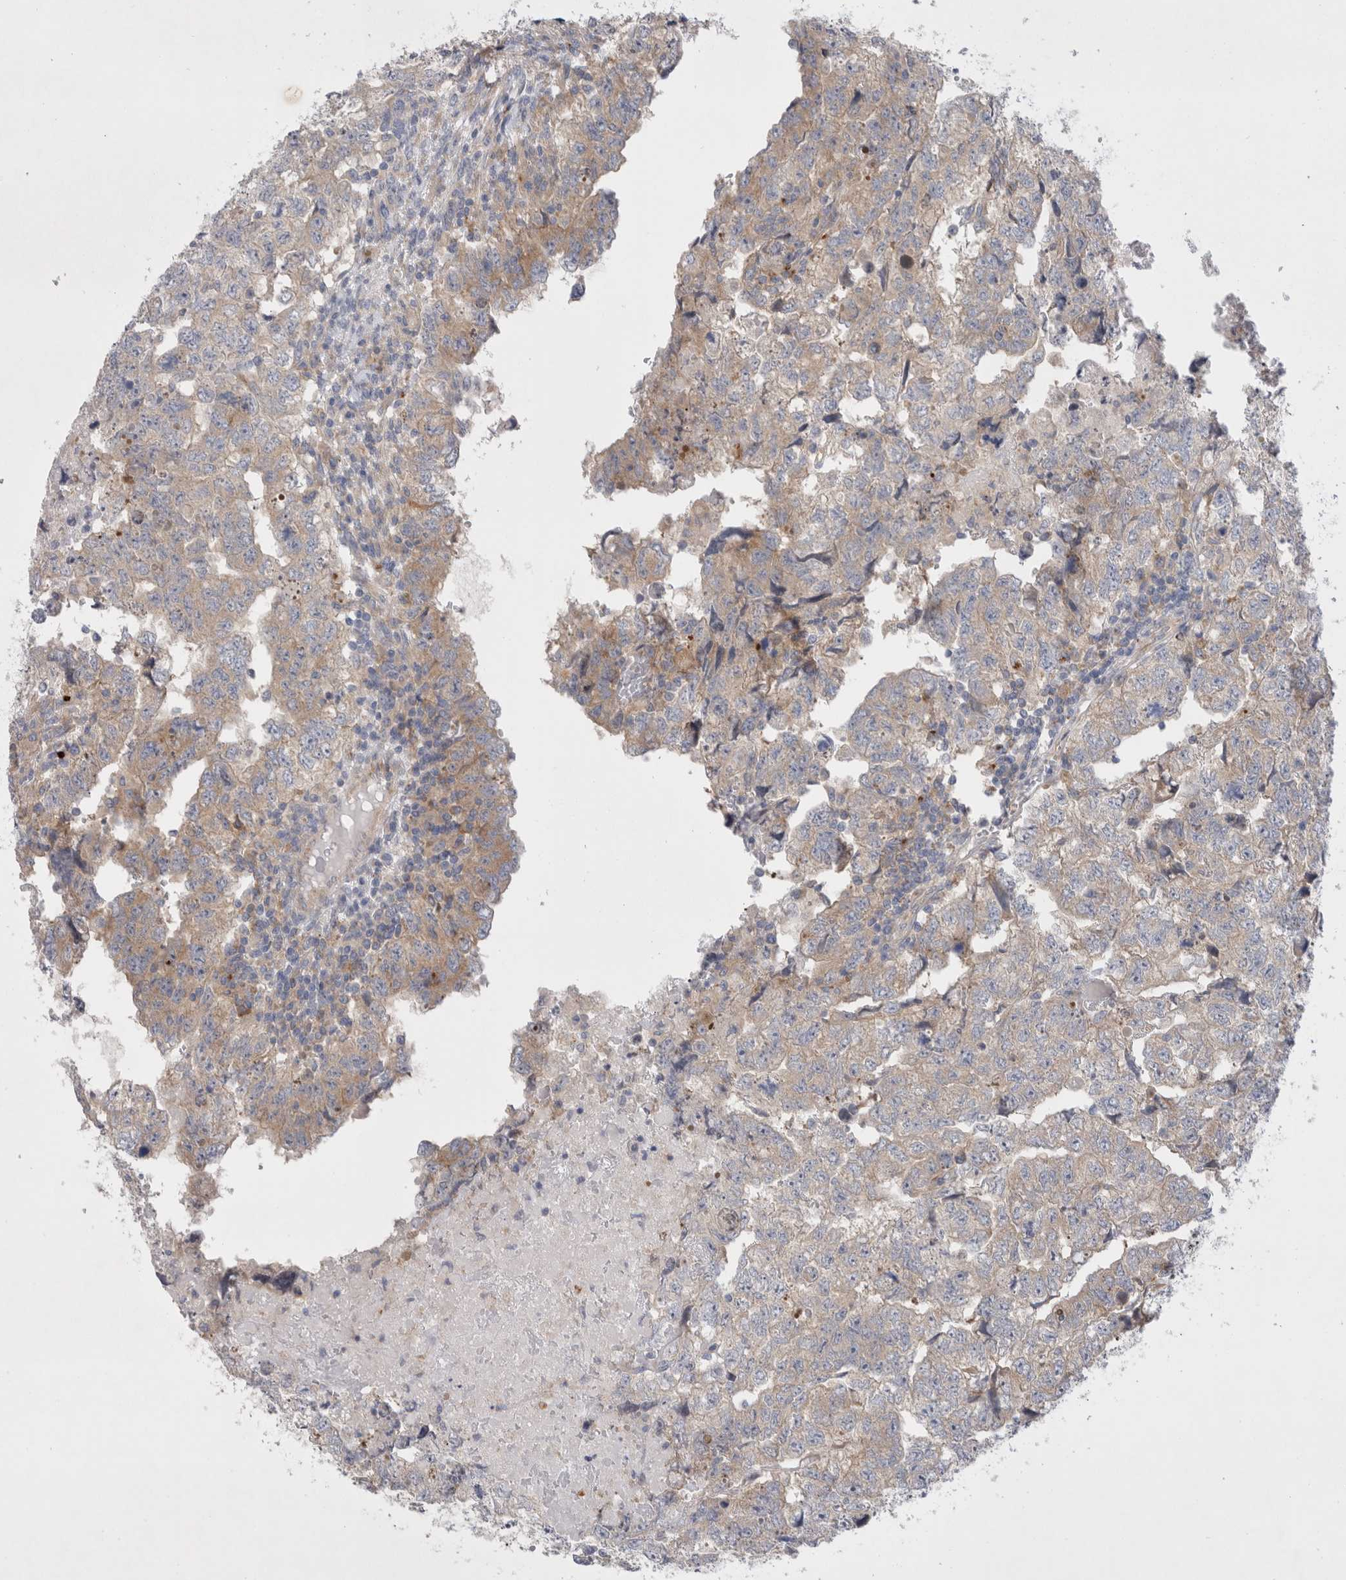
{"staining": {"intensity": "weak", "quantity": "<25%", "location": "cytoplasmic/membranous"}, "tissue": "testis cancer", "cell_type": "Tumor cells", "image_type": "cancer", "snomed": [{"axis": "morphology", "description": "Carcinoma, Embryonal, NOS"}, {"axis": "topography", "description": "Testis"}], "caption": "Tumor cells are negative for protein expression in human testis cancer.", "gene": "RBM12B", "patient": {"sex": "male", "age": 36}}